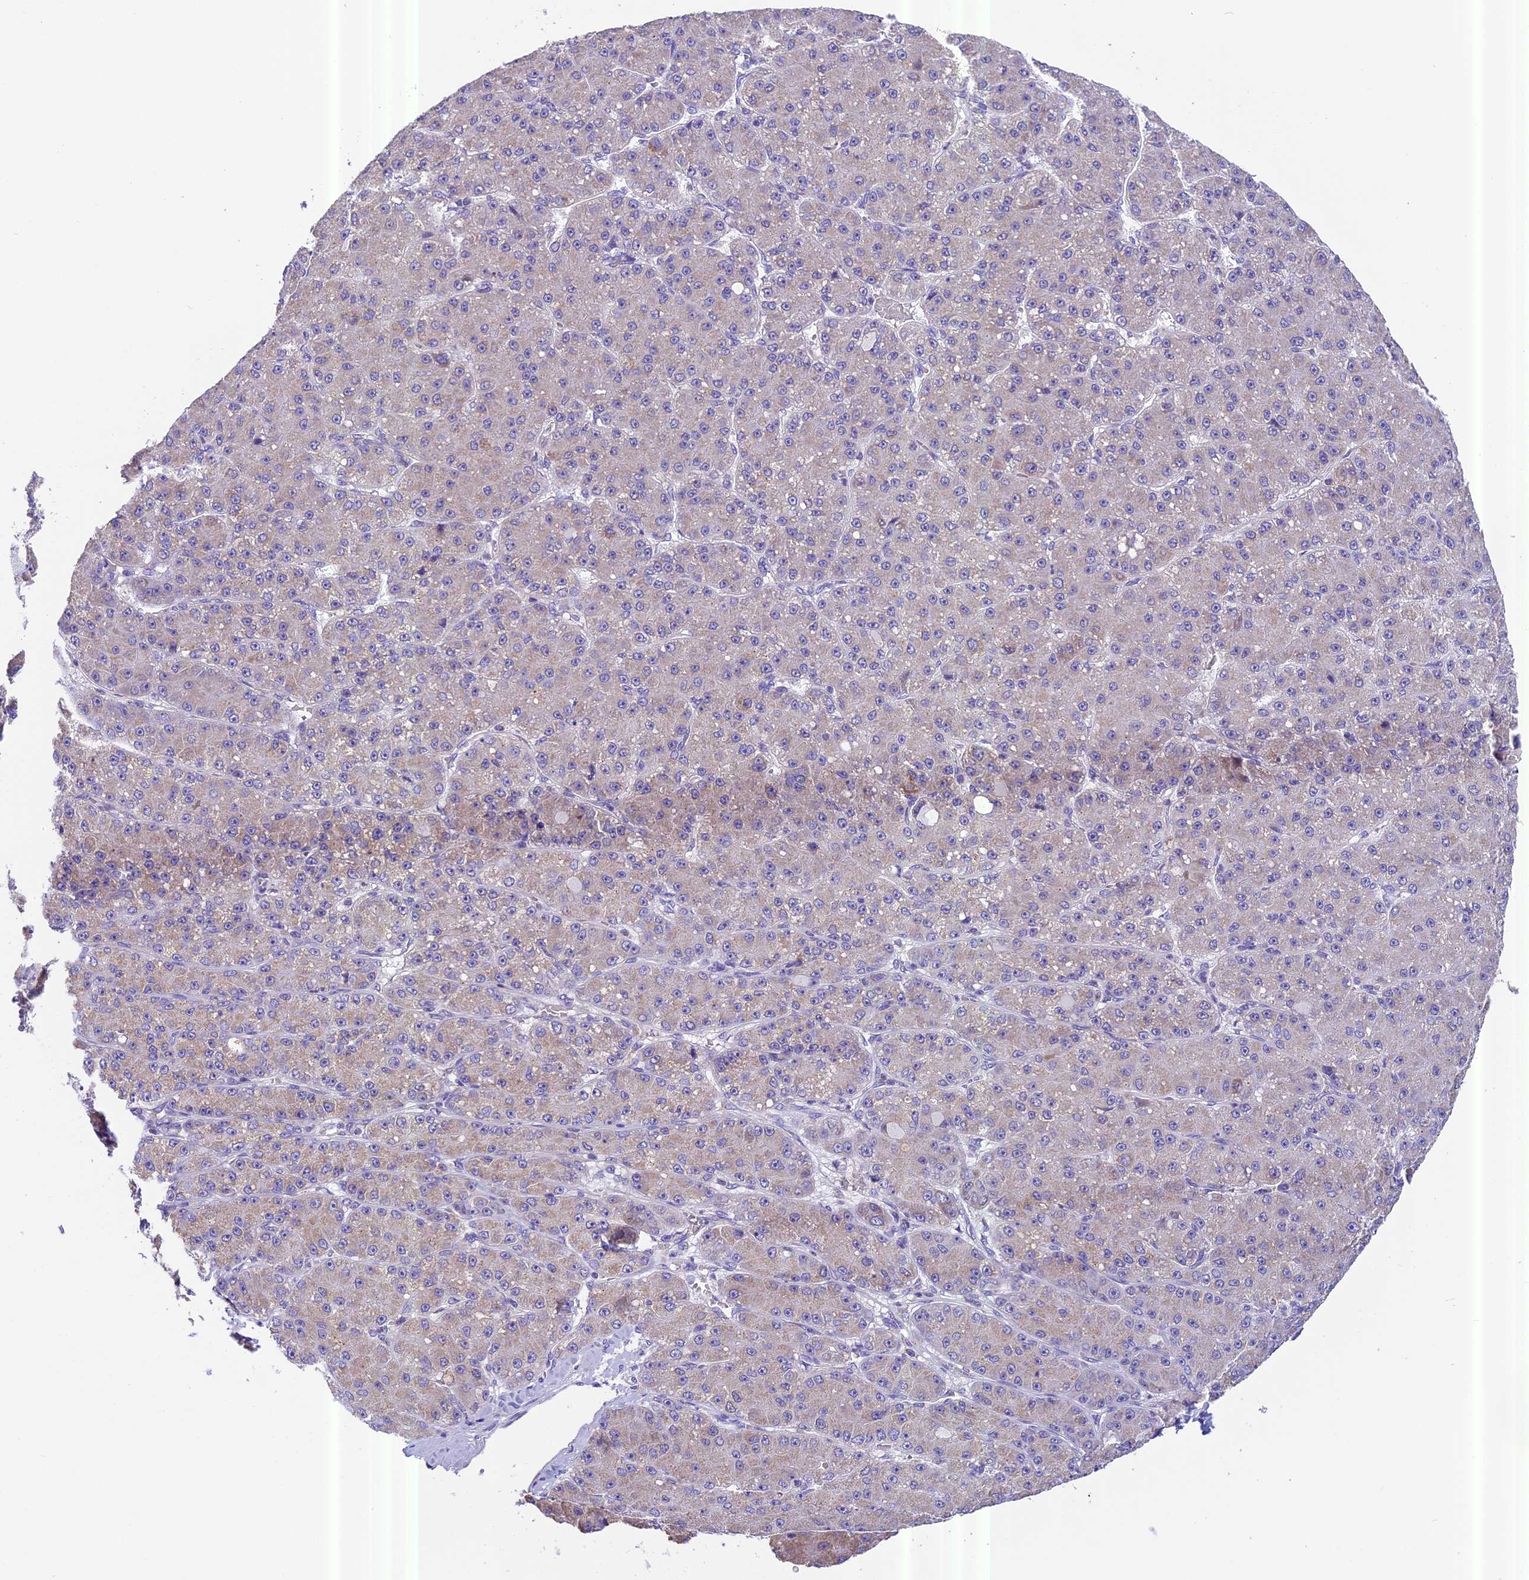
{"staining": {"intensity": "weak", "quantity": "<25%", "location": "cytoplasmic/membranous"}, "tissue": "liver cancer", "cell_type": "Tumor cells", "image_type": "cancer", "snomed": [{"axis": "morphology", "description": "Carcinoma, Hepatocellular, NOS"}, {"axis": "topography", "description": "Liver"}], "caption": "An IHC photomicrograph of liver hepatocellular carcinoma is shown. There is no staining in tumor cells of liver hepatocellular carcinoma.", "gene": "MGME1", "patient": {"sex": "male", "age": 67}}